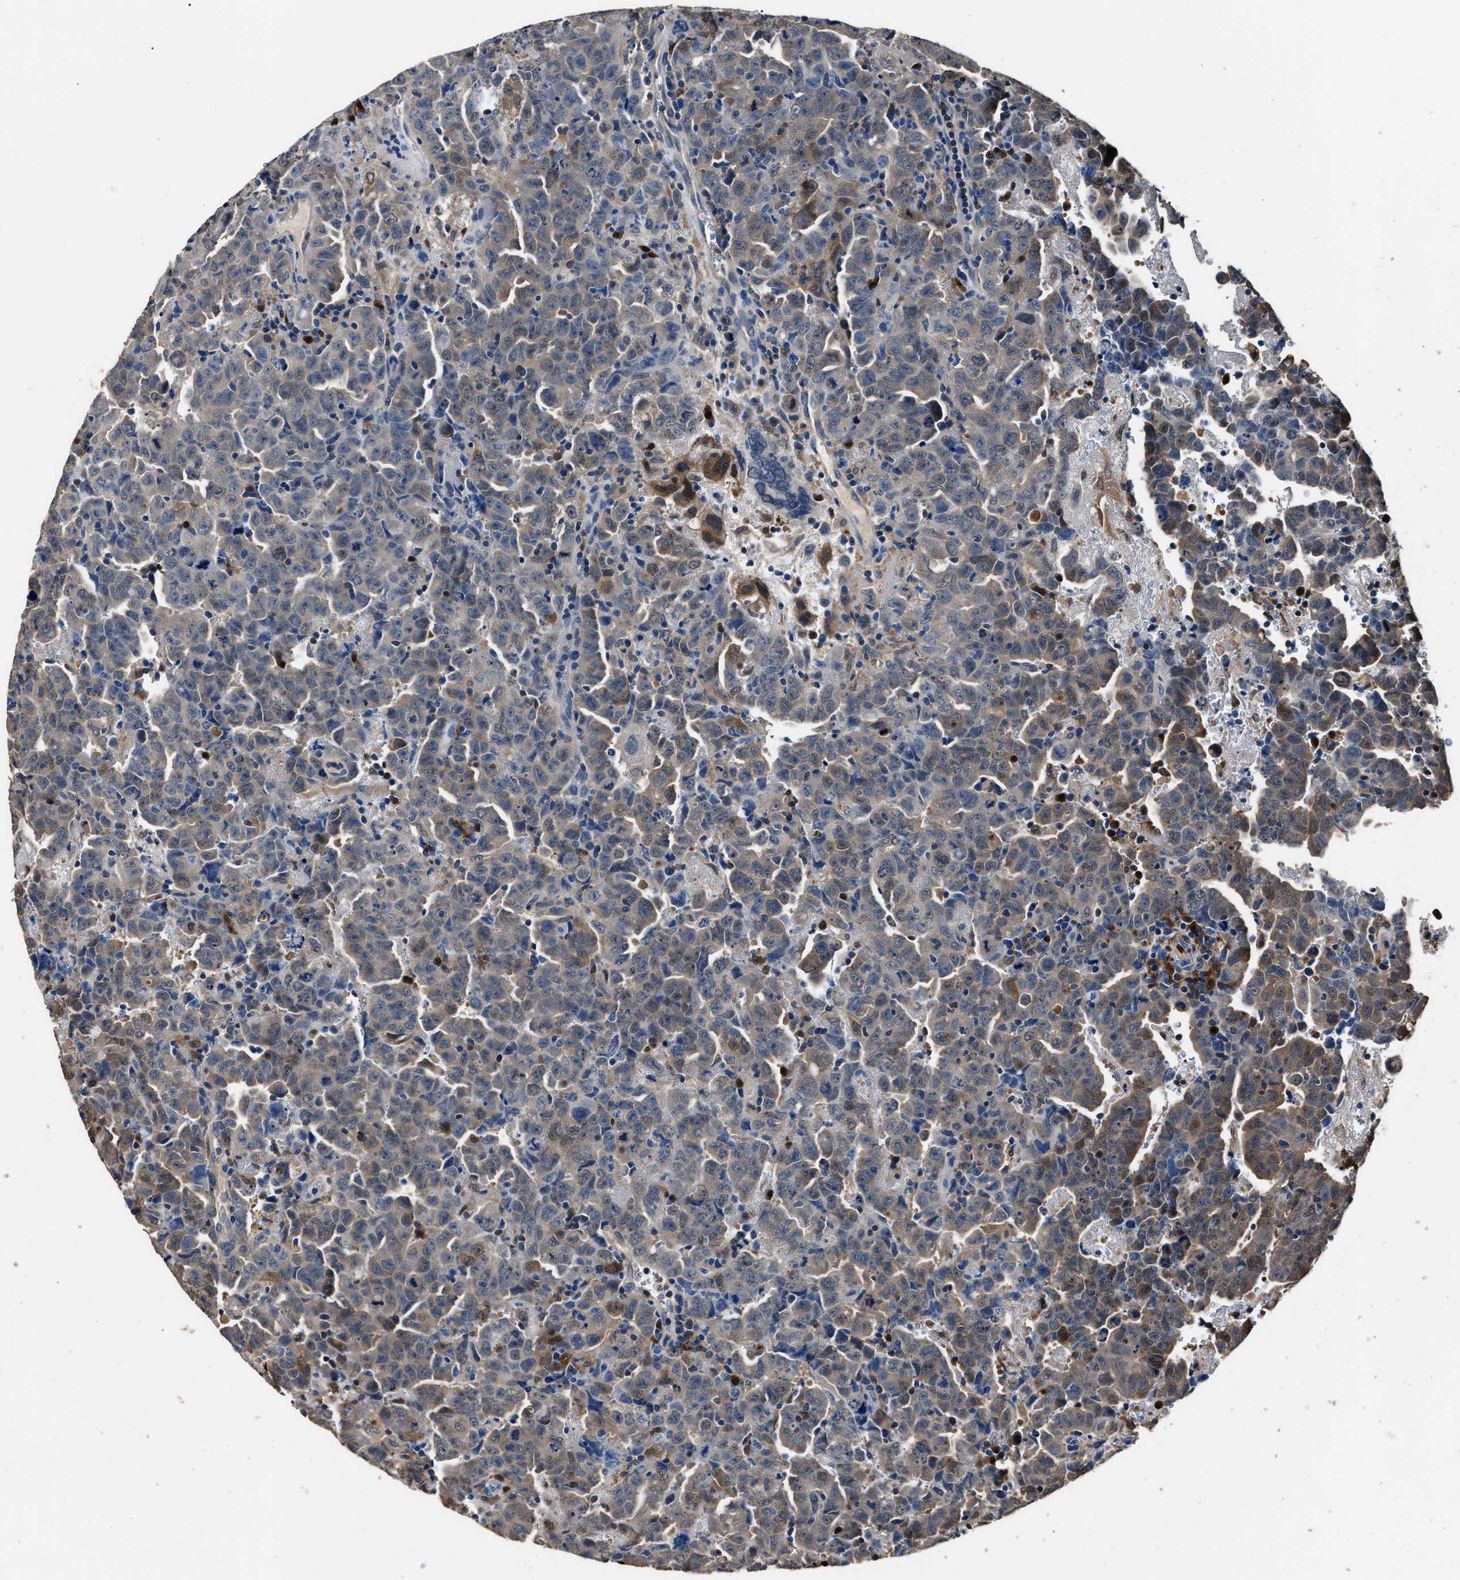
{"staining": {"intensity": "weak", "quantity": "25%-75%", "location": "cytoplasmic/membranous"}, "tissue": "testis cancer", "cell_type": "Tumor cells", "image_type": "cancer", "snomed": [{"axis": "morphology", "description": "Carcinoma, Embryonal, NOS"}, {"axis": "topography", "description": "Testis"}], "caption": "Protein positivity by IHC shows weak cytoplasmic/membranous staining in about 25%-75% of tumor cells in testis embryonal carcinoma.", "gene": "GSTP1", "patient": {"sex": "male", "age": 28}}